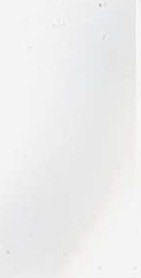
{"staining": {"intensity": "negative", "quantity": "none", "location": "none"}, "tissue": "soft tissue", "cell_type": "Chondrocytes", "image_type": "normal", "snomed": [{"axis": "morphology", "description": "Normal tissue, NOS"}, {"axis": "morphology", "description": "Squamous cell carcinoma, NOS"}, {"axis": "topography", "description": "Cartilage tissue"}, {"axis": "topography", "description": "Head-Neck"}], "caption": "The immunohistochemistry (IHC) micrograph has no significant staining in chondrocytes of soft tissue.", "gene": "OTOGL", "patient": {"sex": "male", "age": 57}}